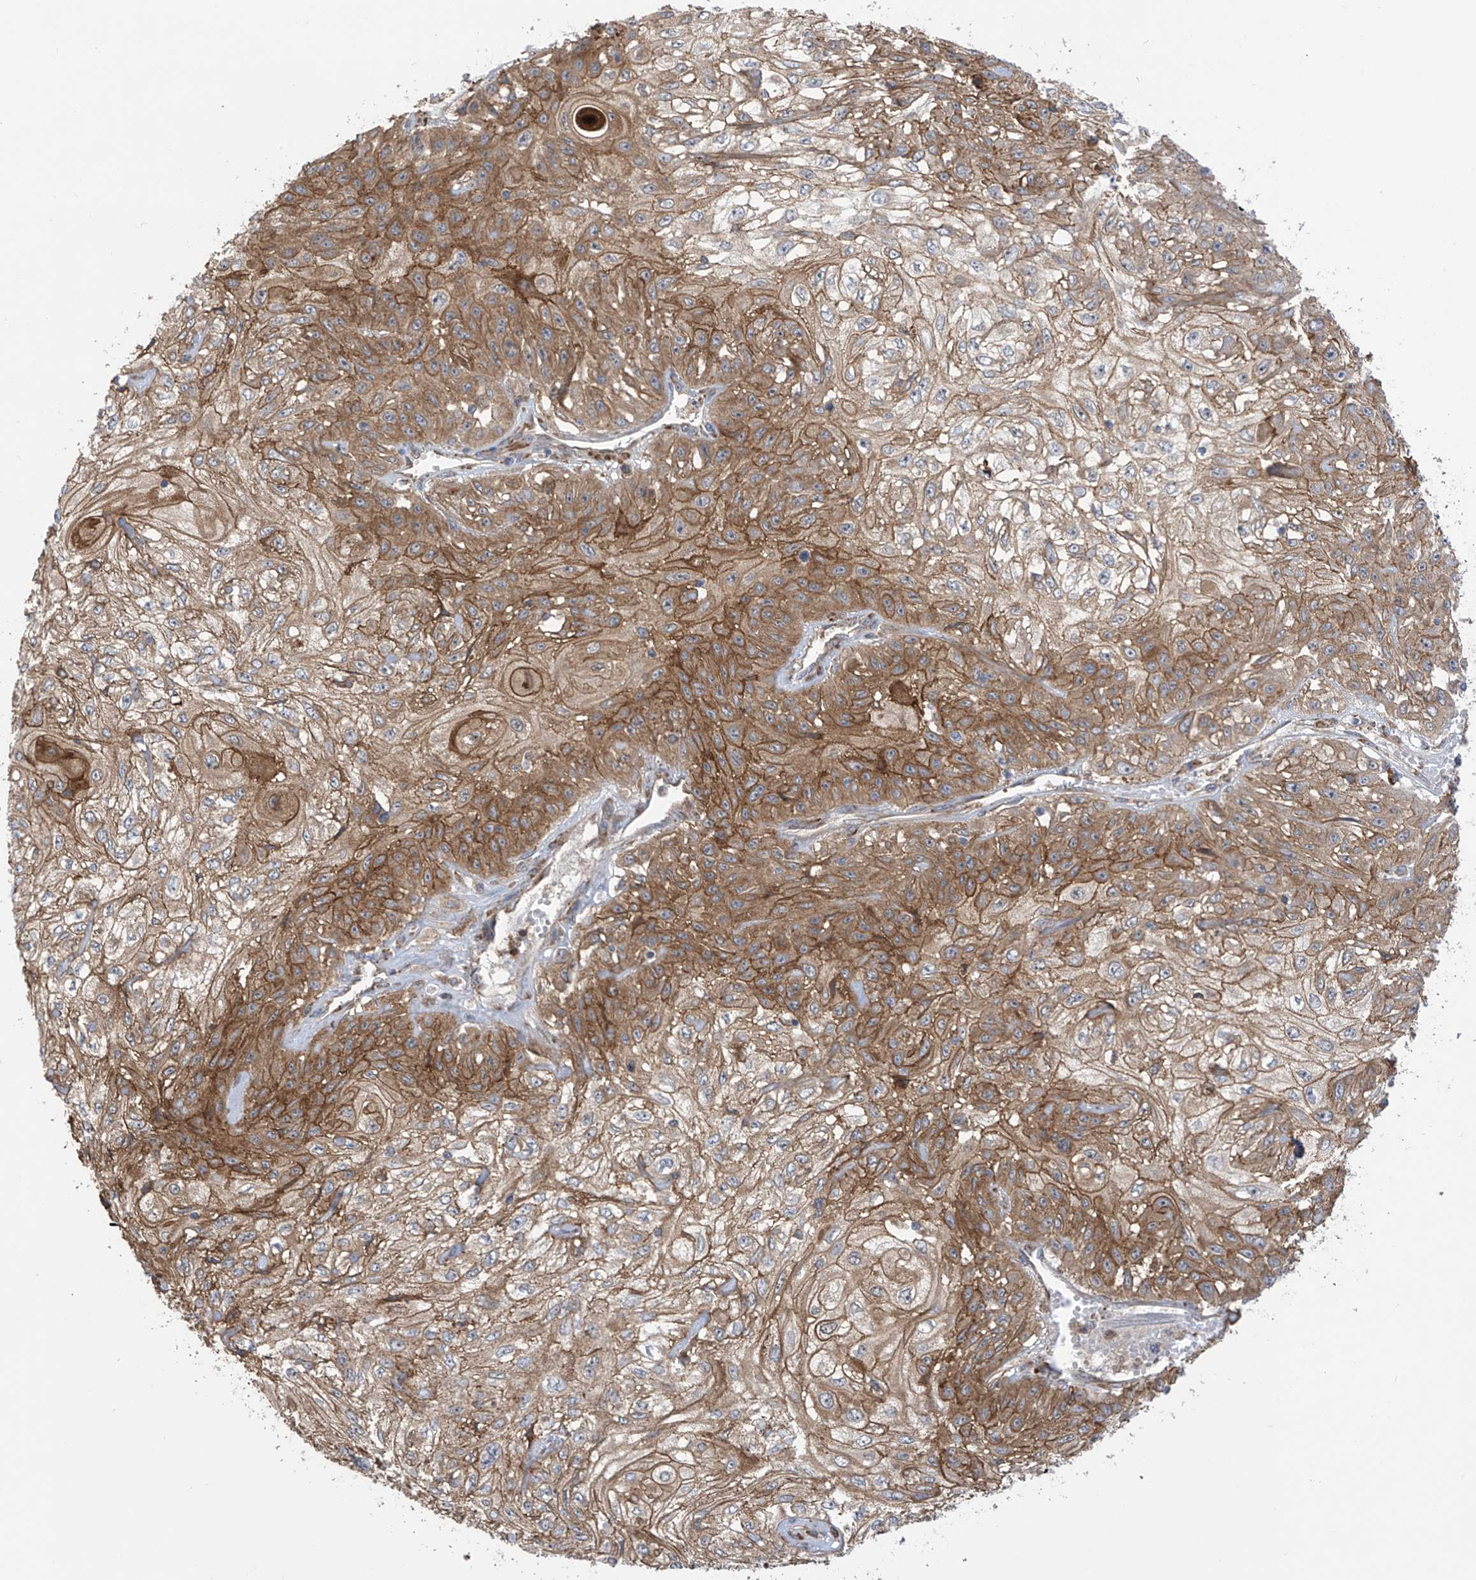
{"staining": {"intensity": "strong", "quantity": "25%-75%", "location": "cytoplasmic/membranous"}, "tissue": "skin cancer", "cell_type": "Tumor cells", "image_type": "cancer", "snomed": [{"axis": "morphology", "description": "Squamous cell carcinoma, NOS"}, {"axis": "morphology", "description": "Squamous cell carcinoma, metastatic, NOS"}, {"axis": "topography", "description": "Skin"}, {"axis": "topography", "description": "Lymph node"}], "caption": "A brown stain shows strong cytoplasmic/membranous positivity of a protein in squamous cell carcinoma (skin) tumor cells.", "gene": "KIAA1522", "patient": {"sex": "male", "age": 75}}